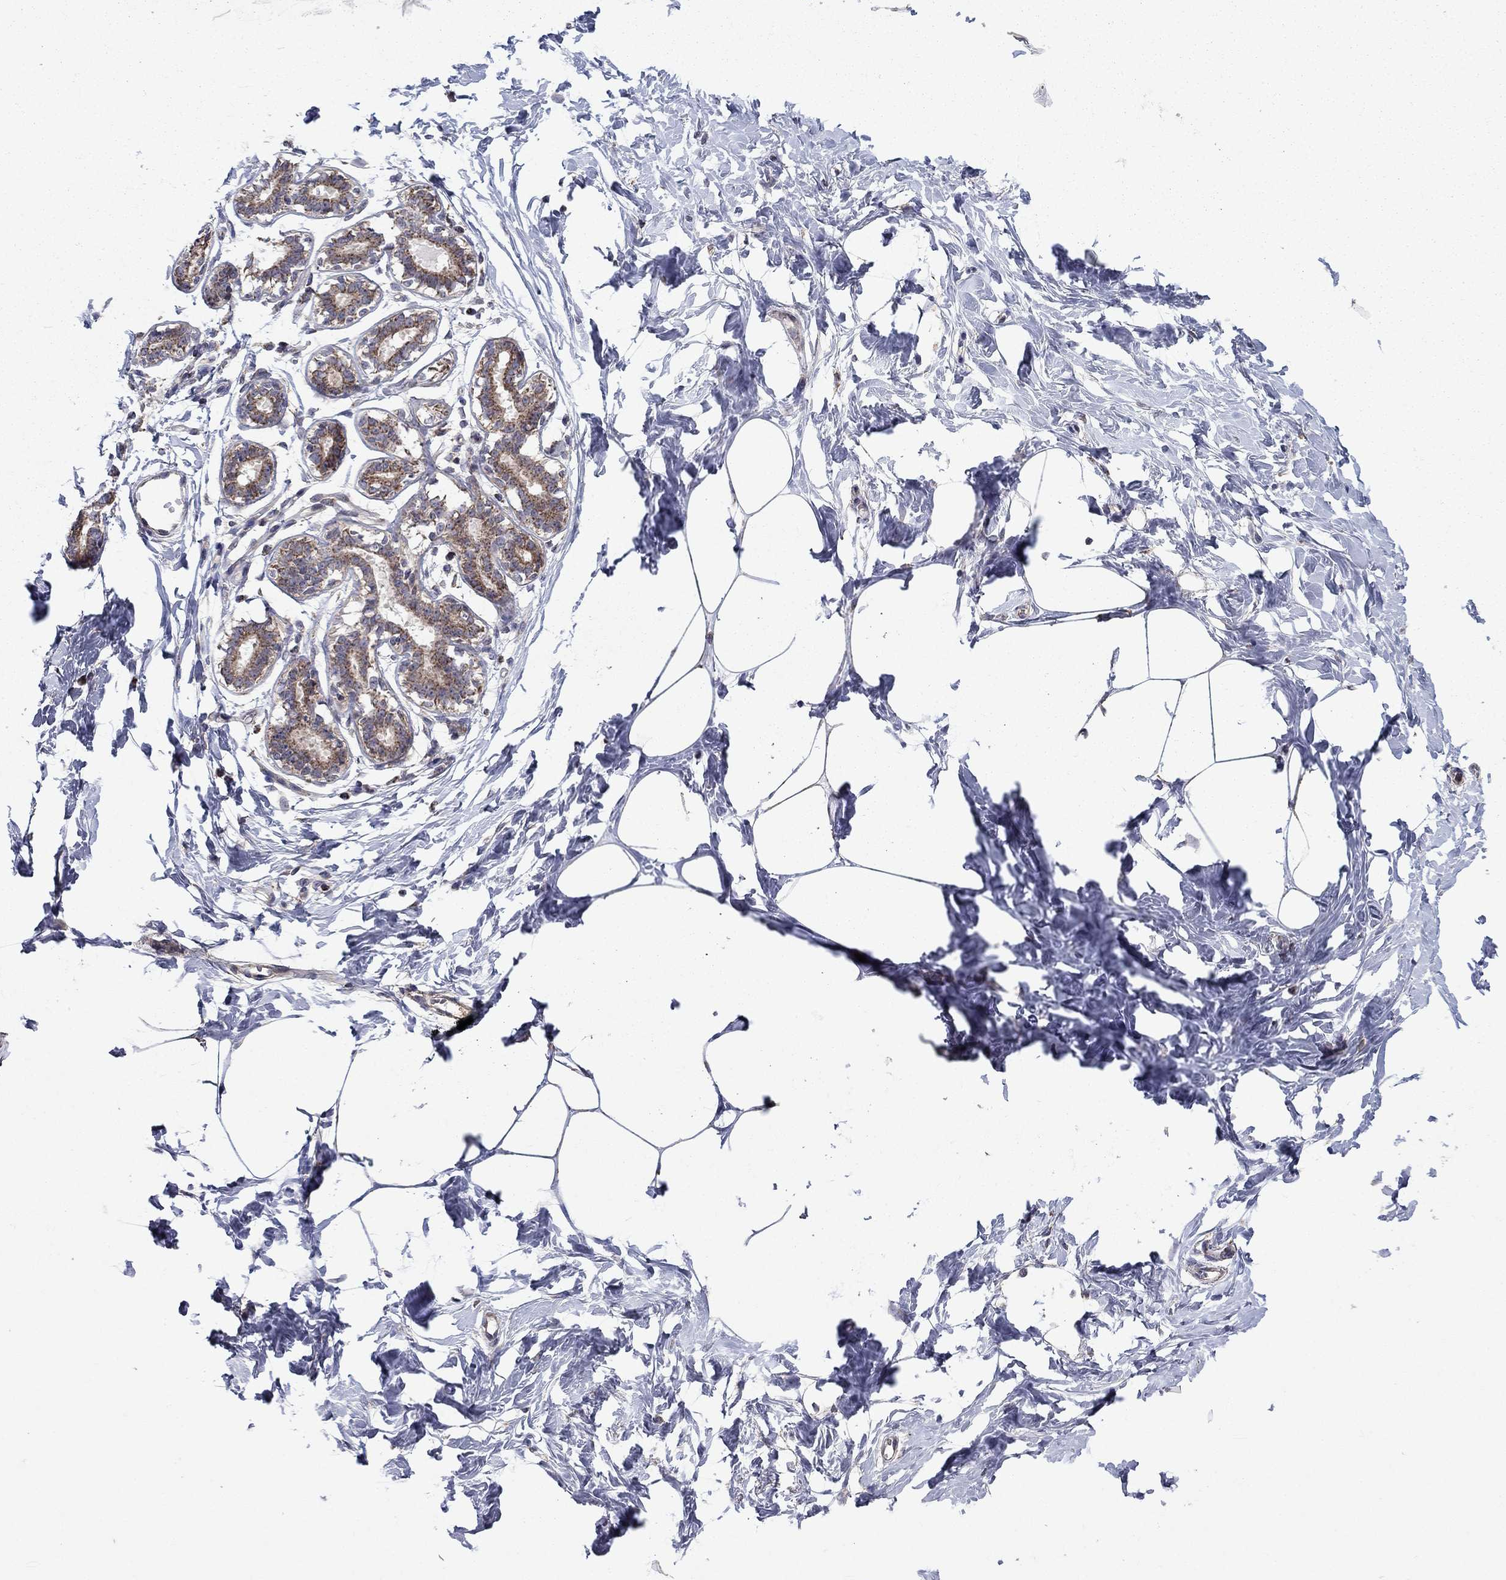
{"staining": {"intensity": "negative", "quantity": "none", "location": "none"}, "tissue": "breast", "cell_type": "Adipocytes", "image_type": "normal", "snomed": [{"axis": "morphology", "description": "Normal tissue, NOS"}, {"axis": "morphology", "description": "Lobular carcinoma, in situ"}, {"axis": "topography", "description": "Breast"}], "caption": "An IHC micrograph of benign breast is shown. There is no staining in adipocytes of breast.", "gene": "DOP1B", "patient": {"sex": "female", "age": 35}}